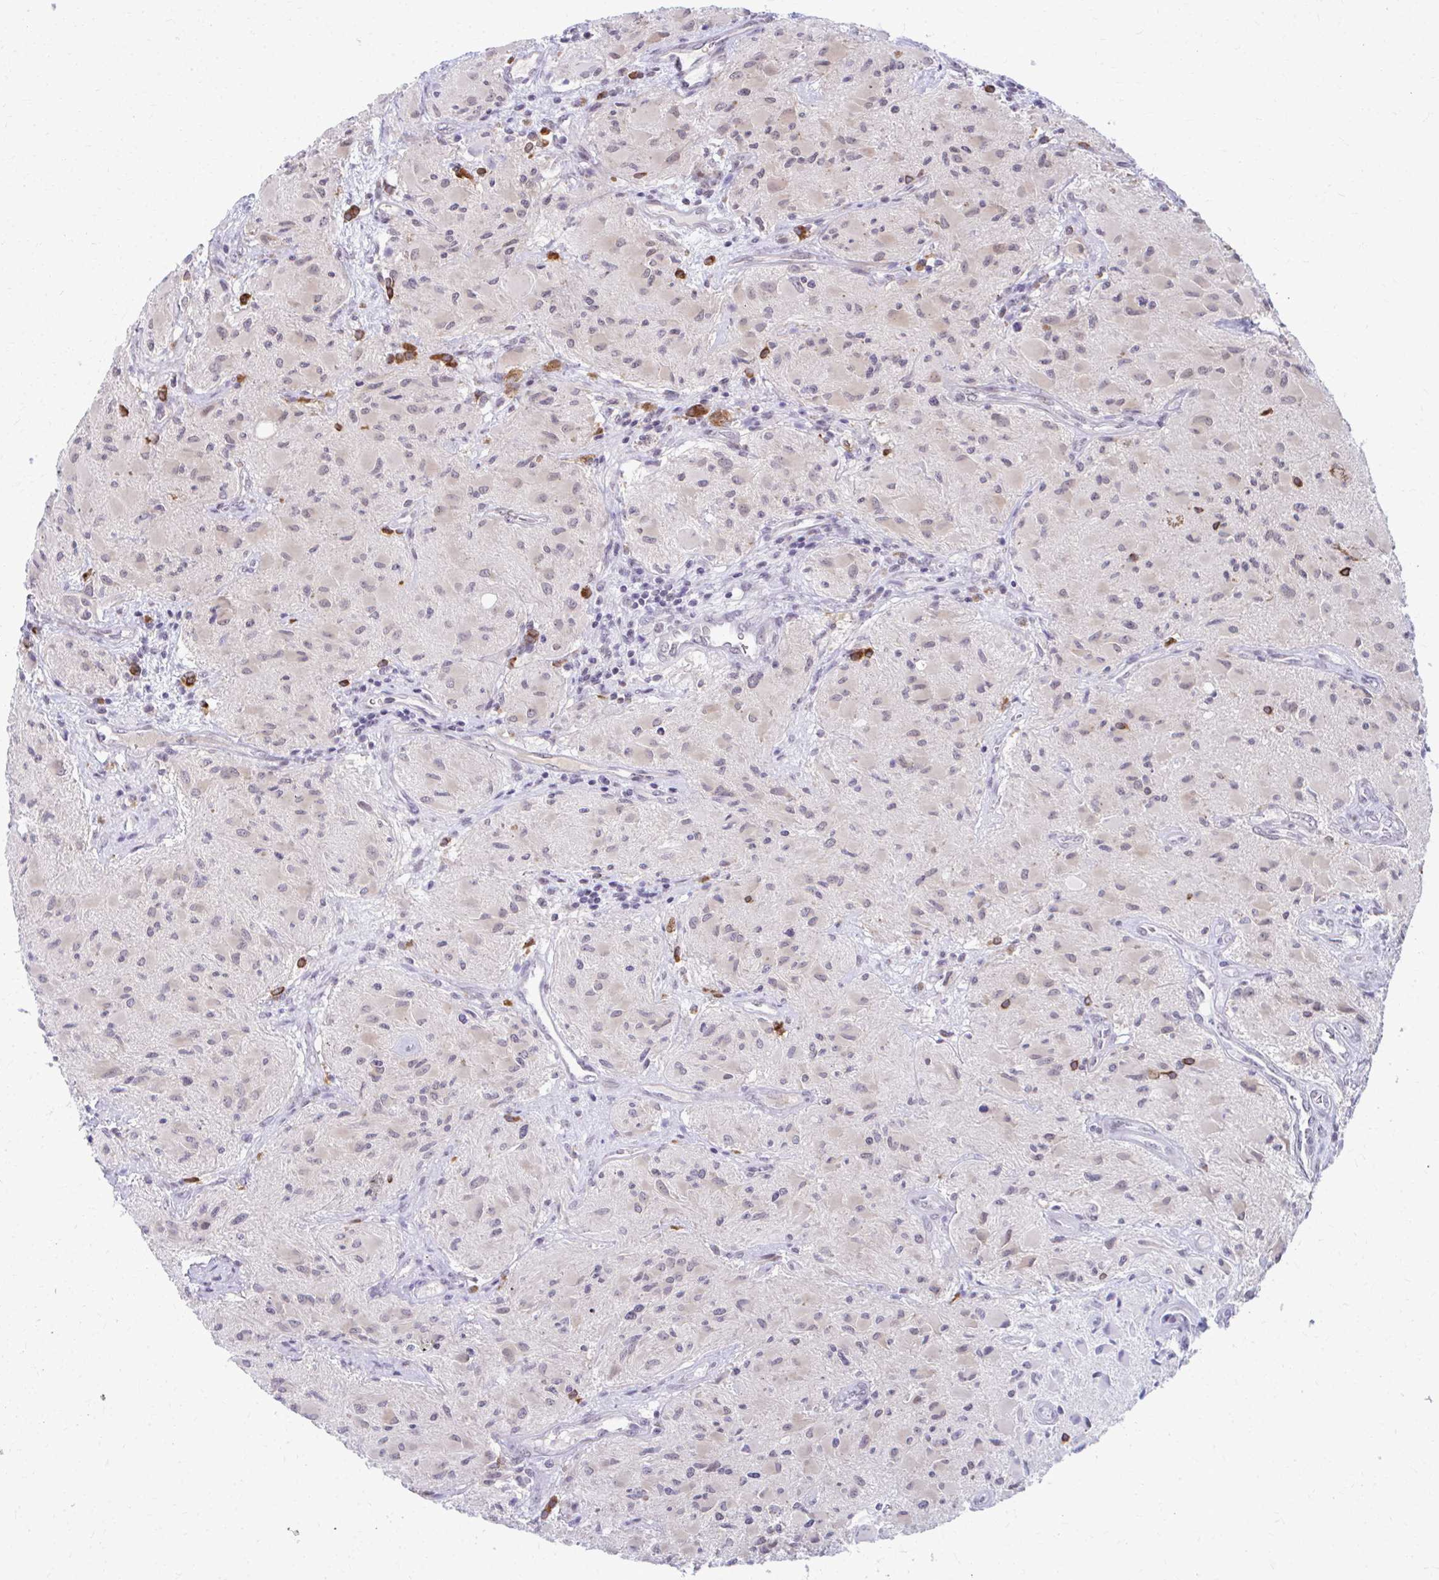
{"staining": {"intensity": "negative", "quantity": "none", "location": "none"}, "tissue": "glioma", "cell_type": "Tumor cells", "image_type": "cancer", "snomed": [{"axis": "morphology", "description": "Glioma, malignant, High grade"}, {"axis": "topography", "description": "Brain"}], "caption": "An IHC micrograph of malignant glioma (high-grade) is shown. There is no staining in tumor cells of malignant glioma (high-grade). The staining was performed using DAB to visualize the protein expression in brown, while the nuclei were stained in blue with hematoxylin (Magnification: 20x).", "gene": "MAF1", "patient": {"sex": "female", "age": 65}}